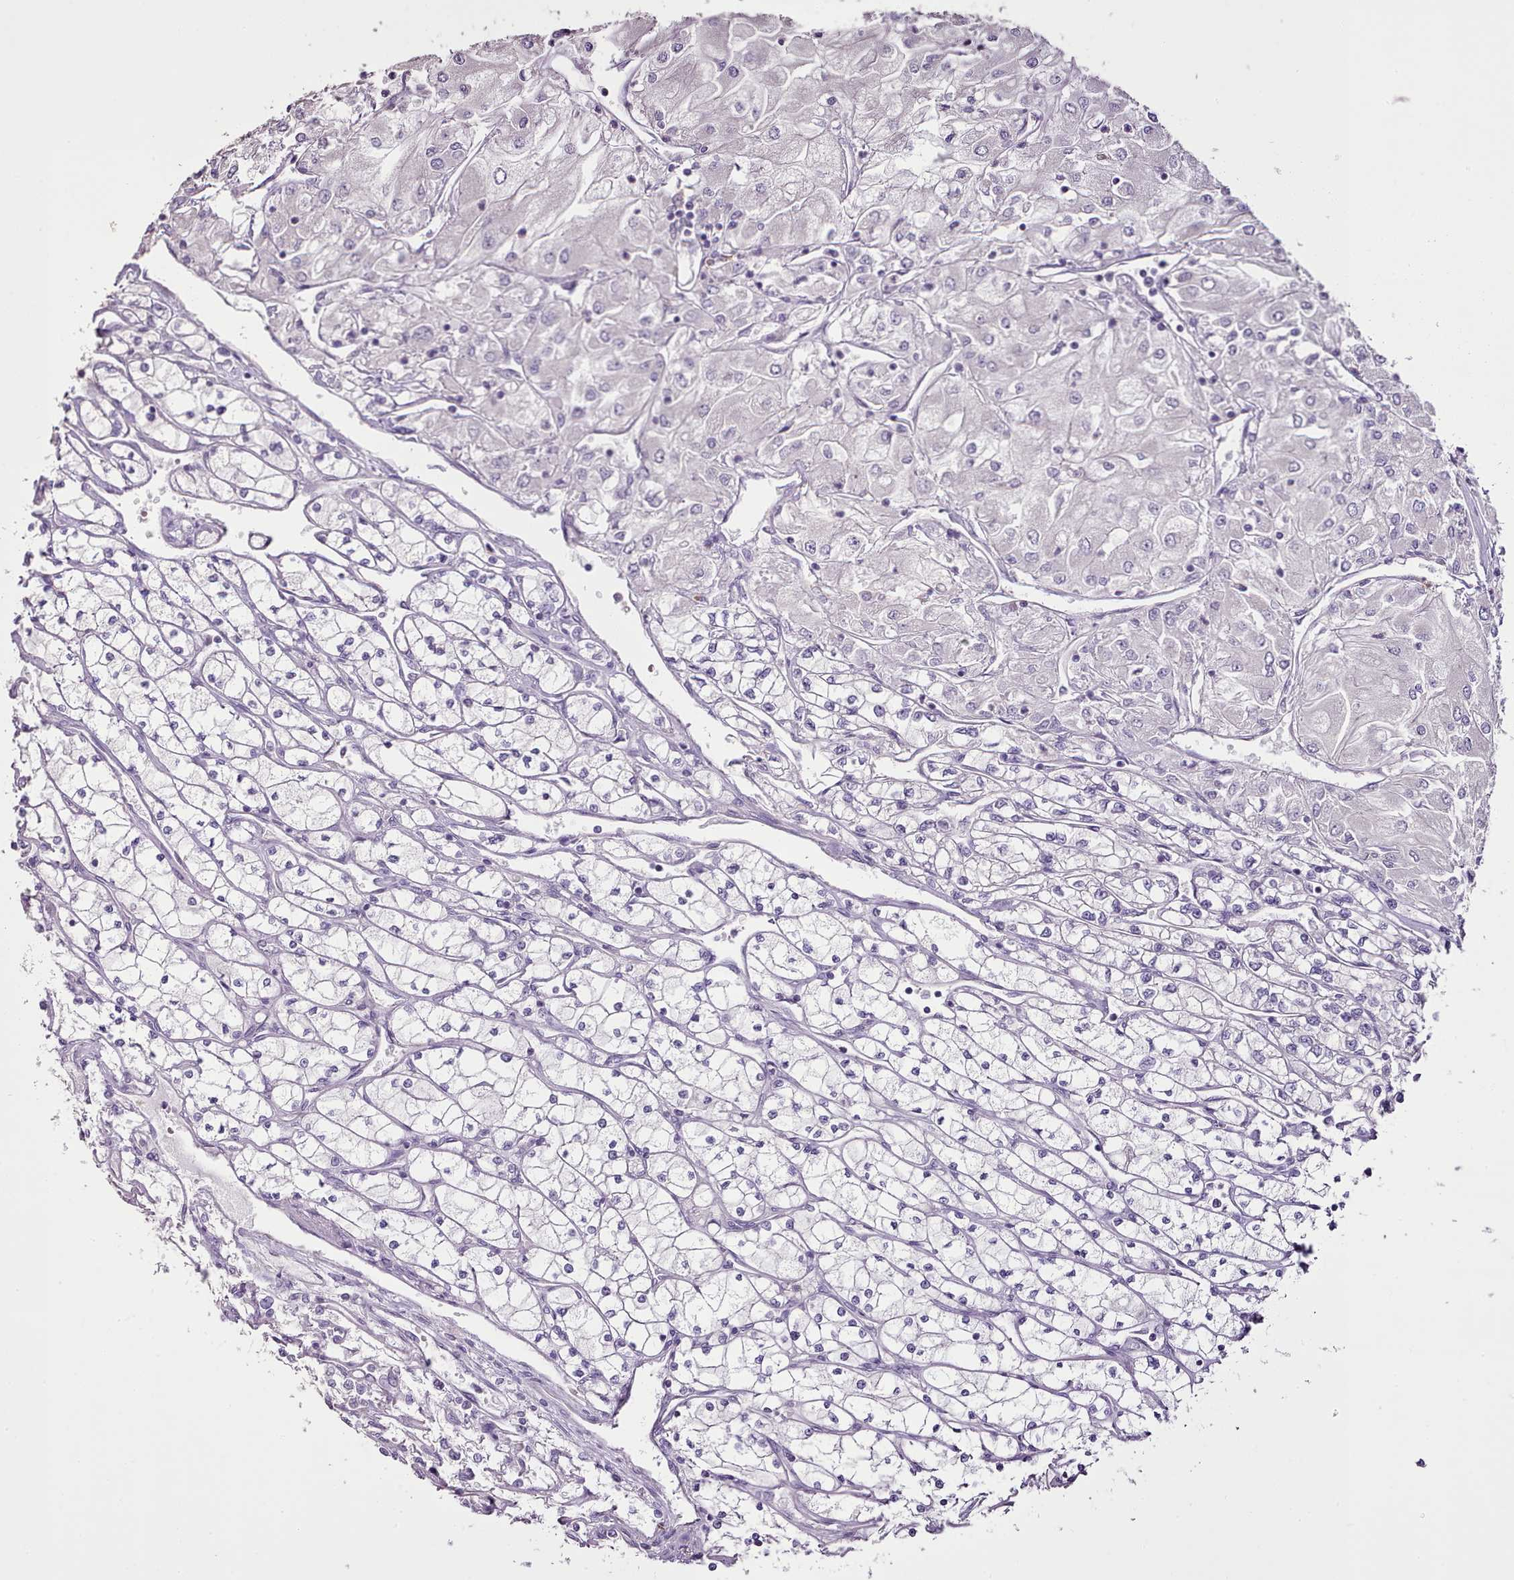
{"staining": {"intensity": "negative", "quantity": "none", "location": "none"}, "tissue": "renal cancer", "cell_type": "Tumor cells", "image_type": "cancer", "snomed": [{"axis": "morphology", "description": "Adenocarcinoma, NOS"}, {"axis": "topography", "description": "Kidney"}], "caption": "IHC photomicrograph of neoplastic tissue: renal cancer (adenocarcinoma) stained with DAB exhibits no significant protein expression in tumor cells.", "gene": "BLOC1S2", "patient": {"sex": "male", "age": 80}}